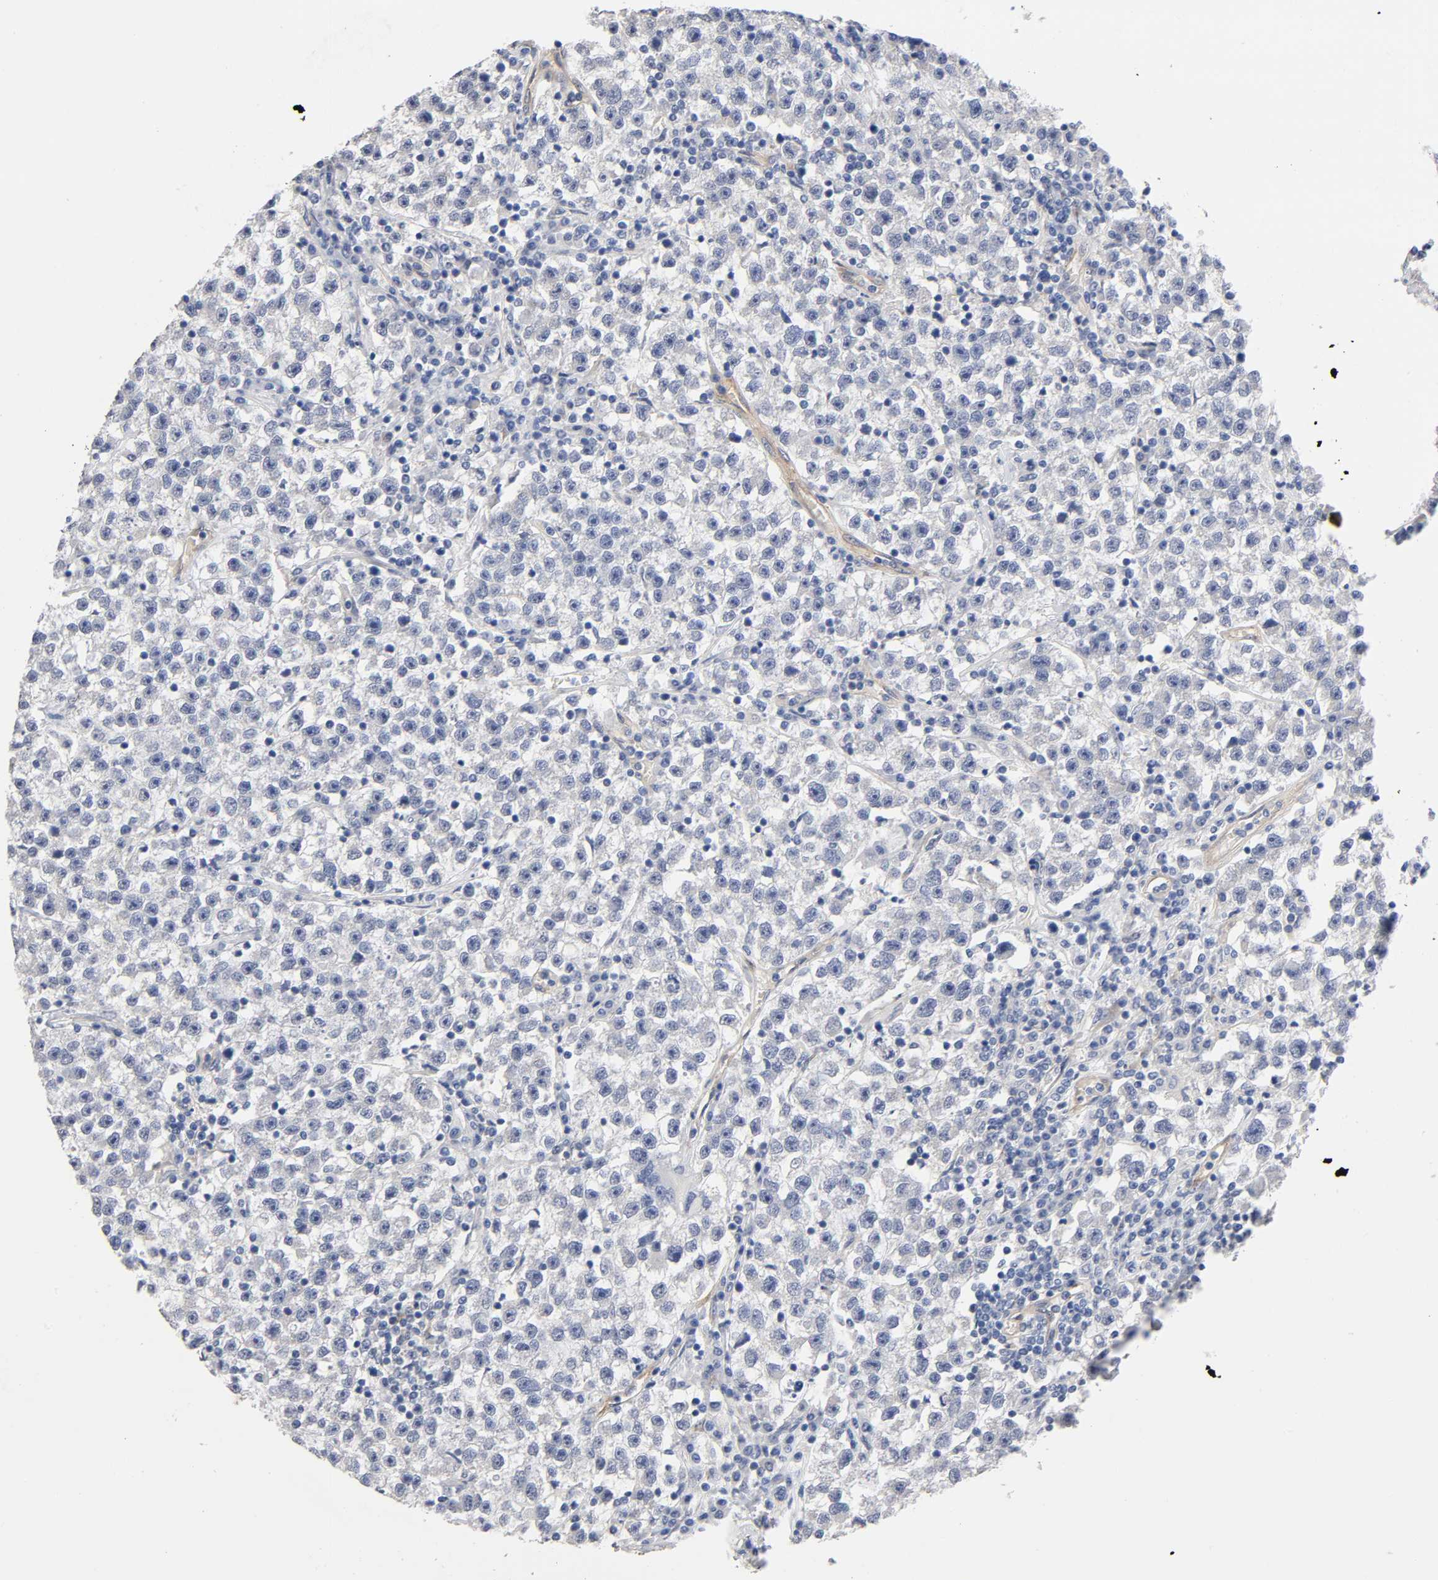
{"staining": {"intensity": "negative", "quantity": "none", "location": "none"}, "tissue": "testis cancer", "cell_type": "Tumor cells", "image_type": "cancer", "snomed": [{"axis": "morphology", "description": "Seminoma, NOS"}, {"axis": "topography", "description": "Testis"}], "caption": "The image demonstrates no staining of tumor cells in testis cancer (seminoma).", "gene": "RAB13", "patient": {"sex": "male", "age": 22}}